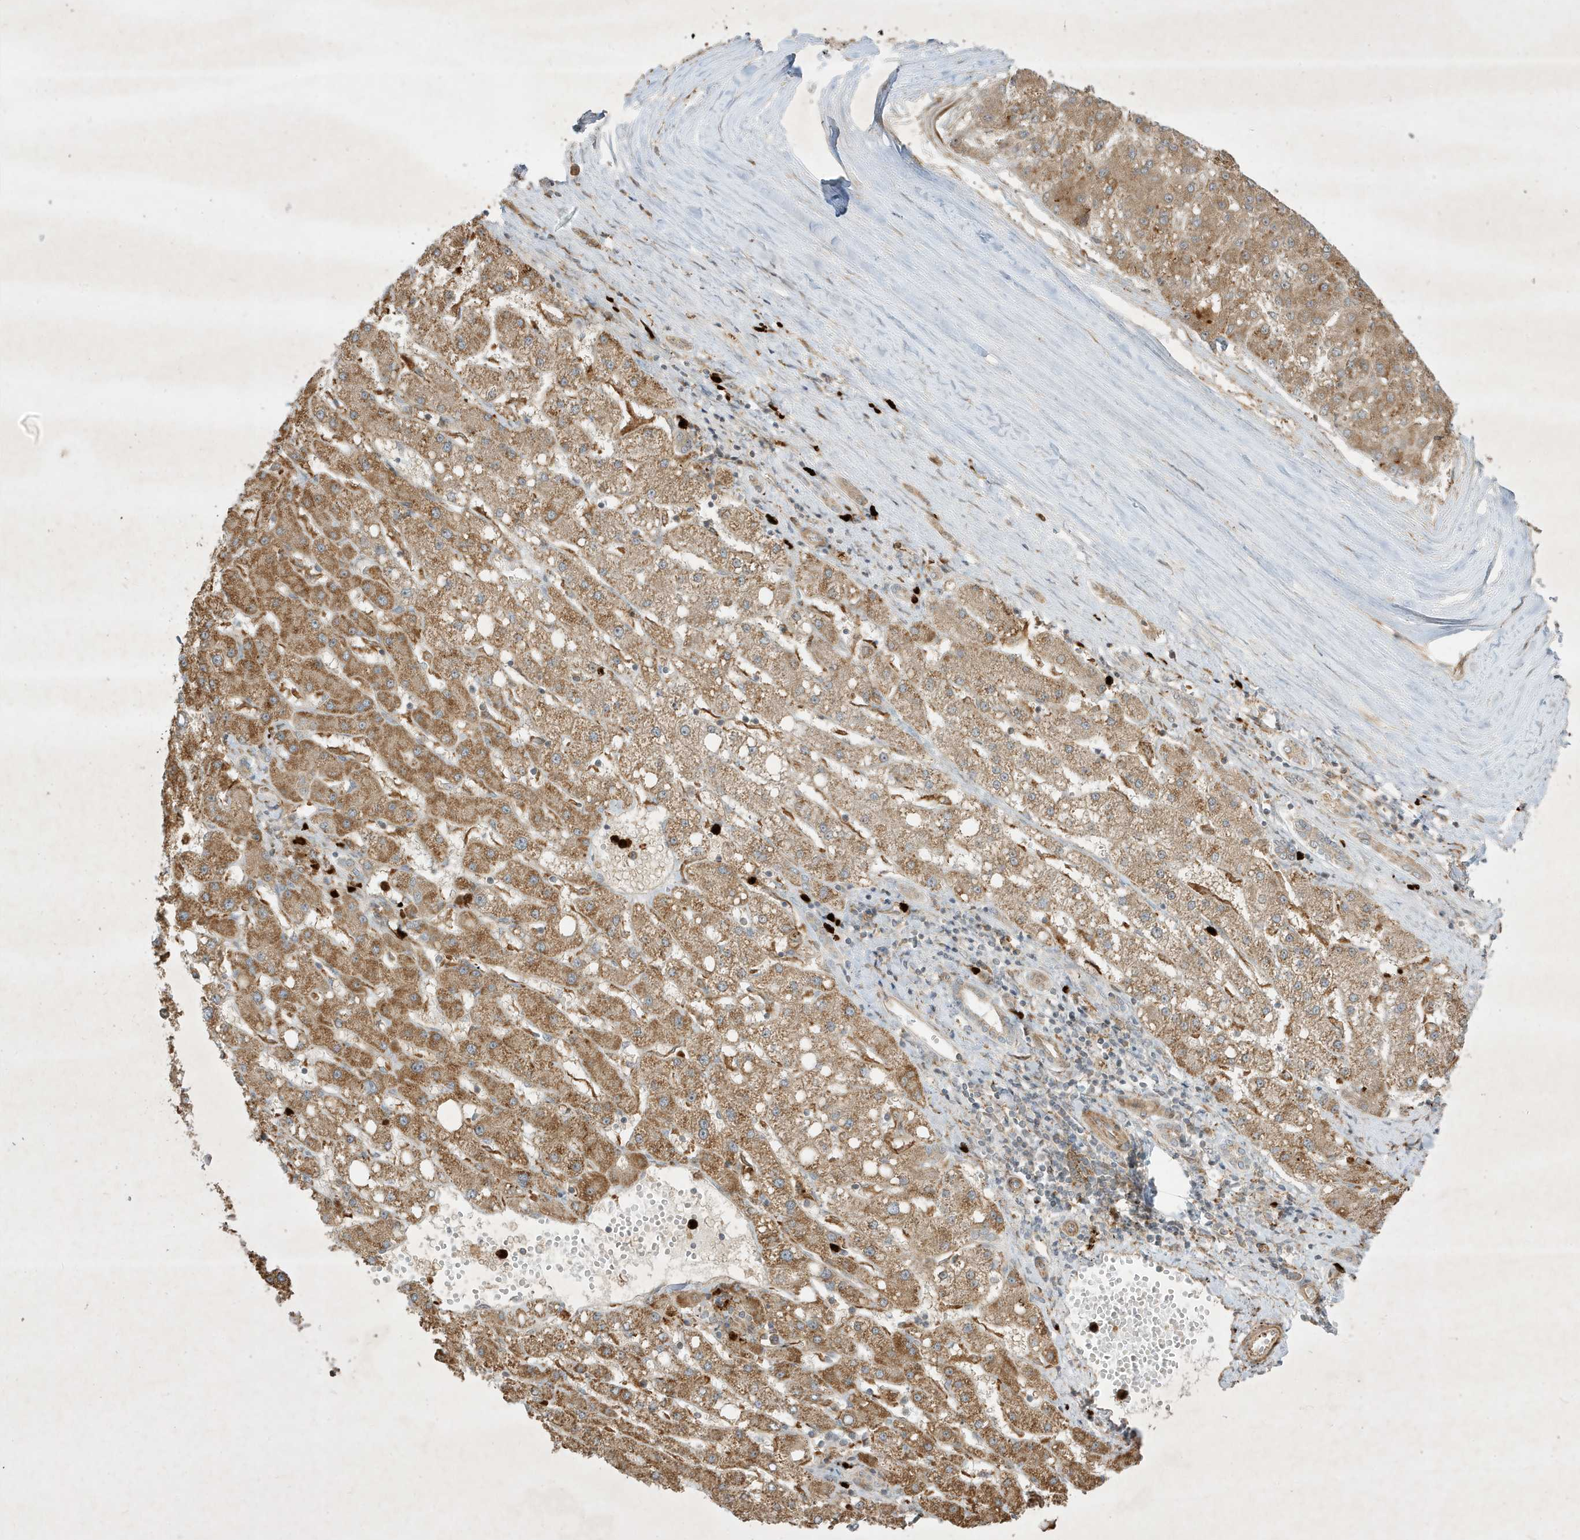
{"staining": {"intensity": "moderate", "quantity": ">75%", "location": "cytoplasmic/membranous"}, "tissue": "liver cancer", "cell_type": "Tumor cells", "image_type": "cancer", "snomed": [{"axis": "morphology", "description": "Carcinoma, Hepatocellular, NOS"}, {"axis": "topography", "description": "Liver"}], "caption": "Approximately >75% of tumor cells in human liver hepatocellular carcinoma show moderate cytoplasmic/membranous protein expression as visualized by brown immunohistochemical staining.", "gene": "IFT57", "patient": {"sex": "male", "age": 67}}